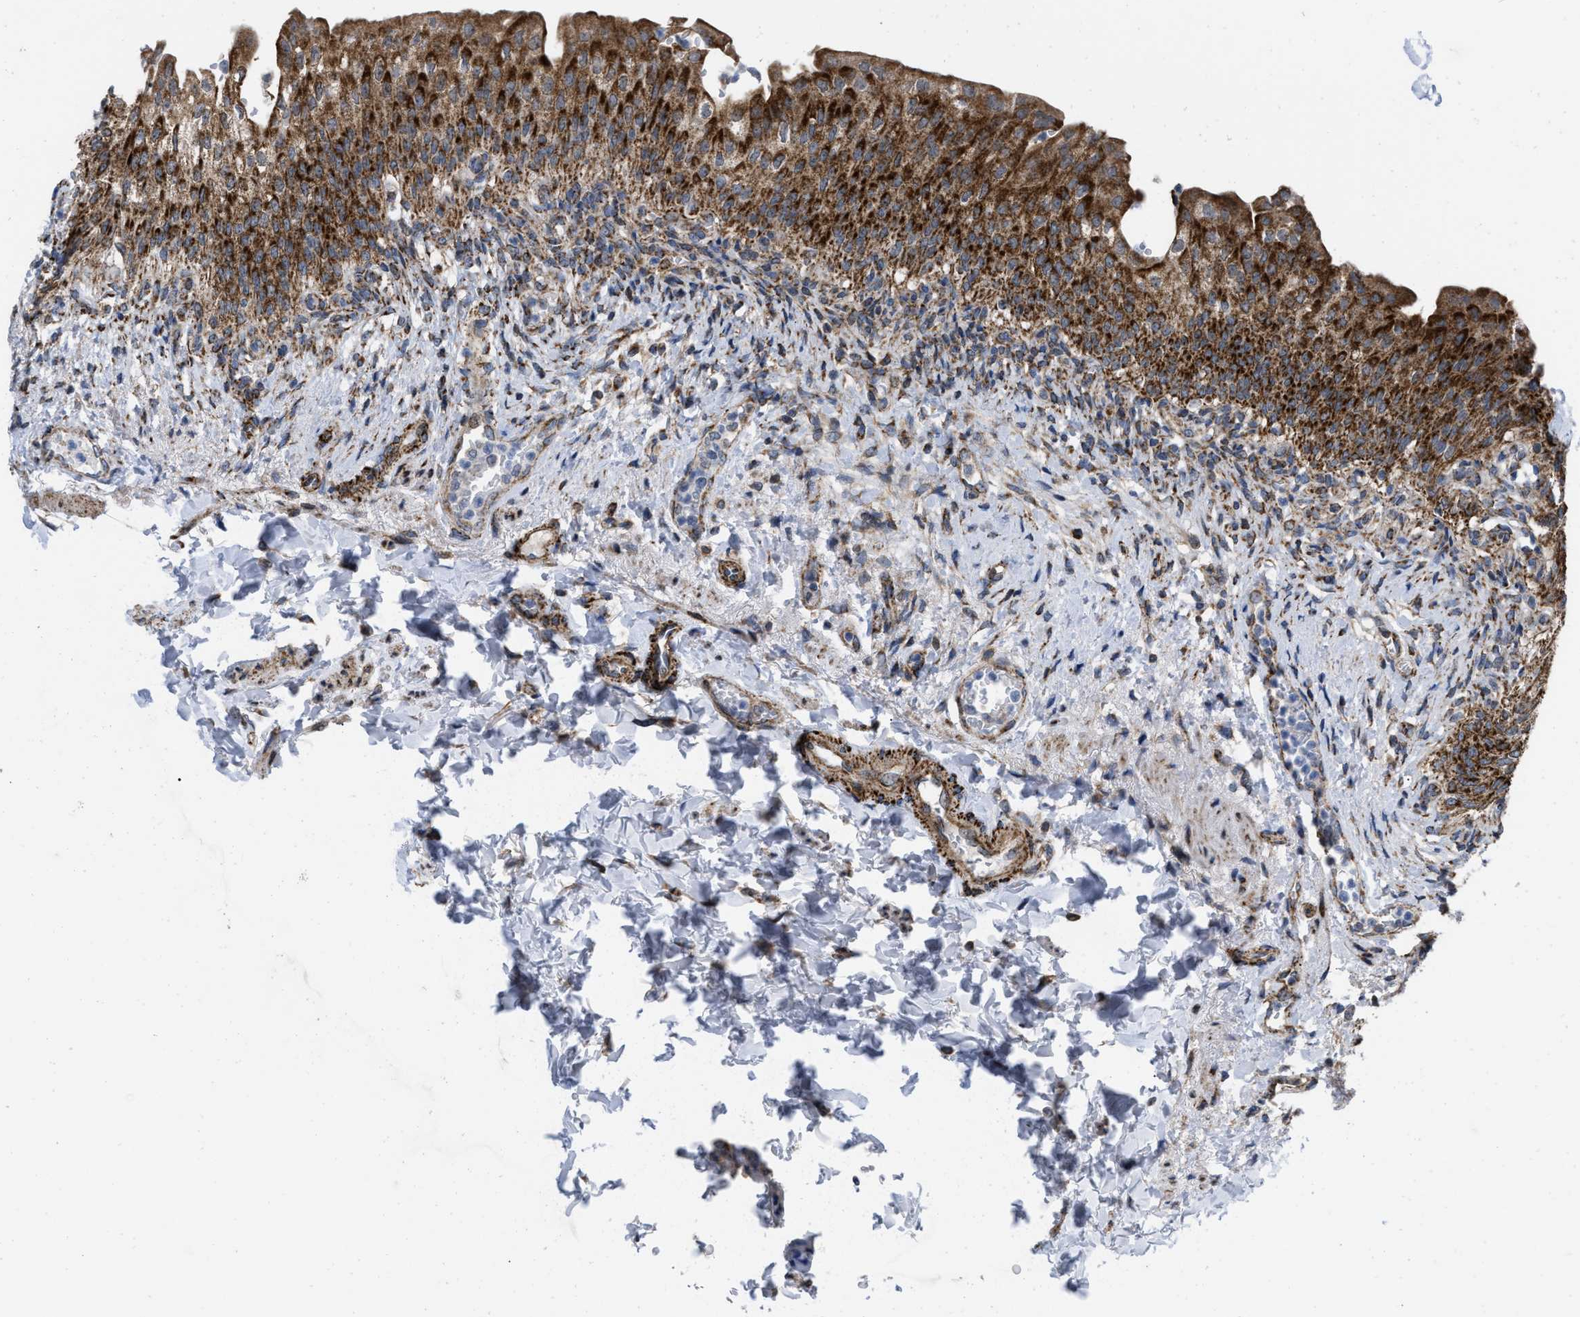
{"staining": {"intensity": "strong", "quantity": ">75%", "location": "cytoplasmic/membranous"}, "tissue": "urinary bladder", "cell_type": "Urothelial cells", "image_type": "normal", "snomed": [{"axis": "morphology", "description": "Normal tissue, NOS"}, {"axis": "topography", "description": "Urinary bladder"}], "caption": "Immunohistochemistry (IHC) photomicrograph of unremarkable human urinary bladder stained for a protein (brown), which demonstrates high levels of strong cytoplasmic/membranous positivity in approximately >75% of urothelial cells.", "gene": "AKAP1", "patient": {"sex": "female", "age": 60}}